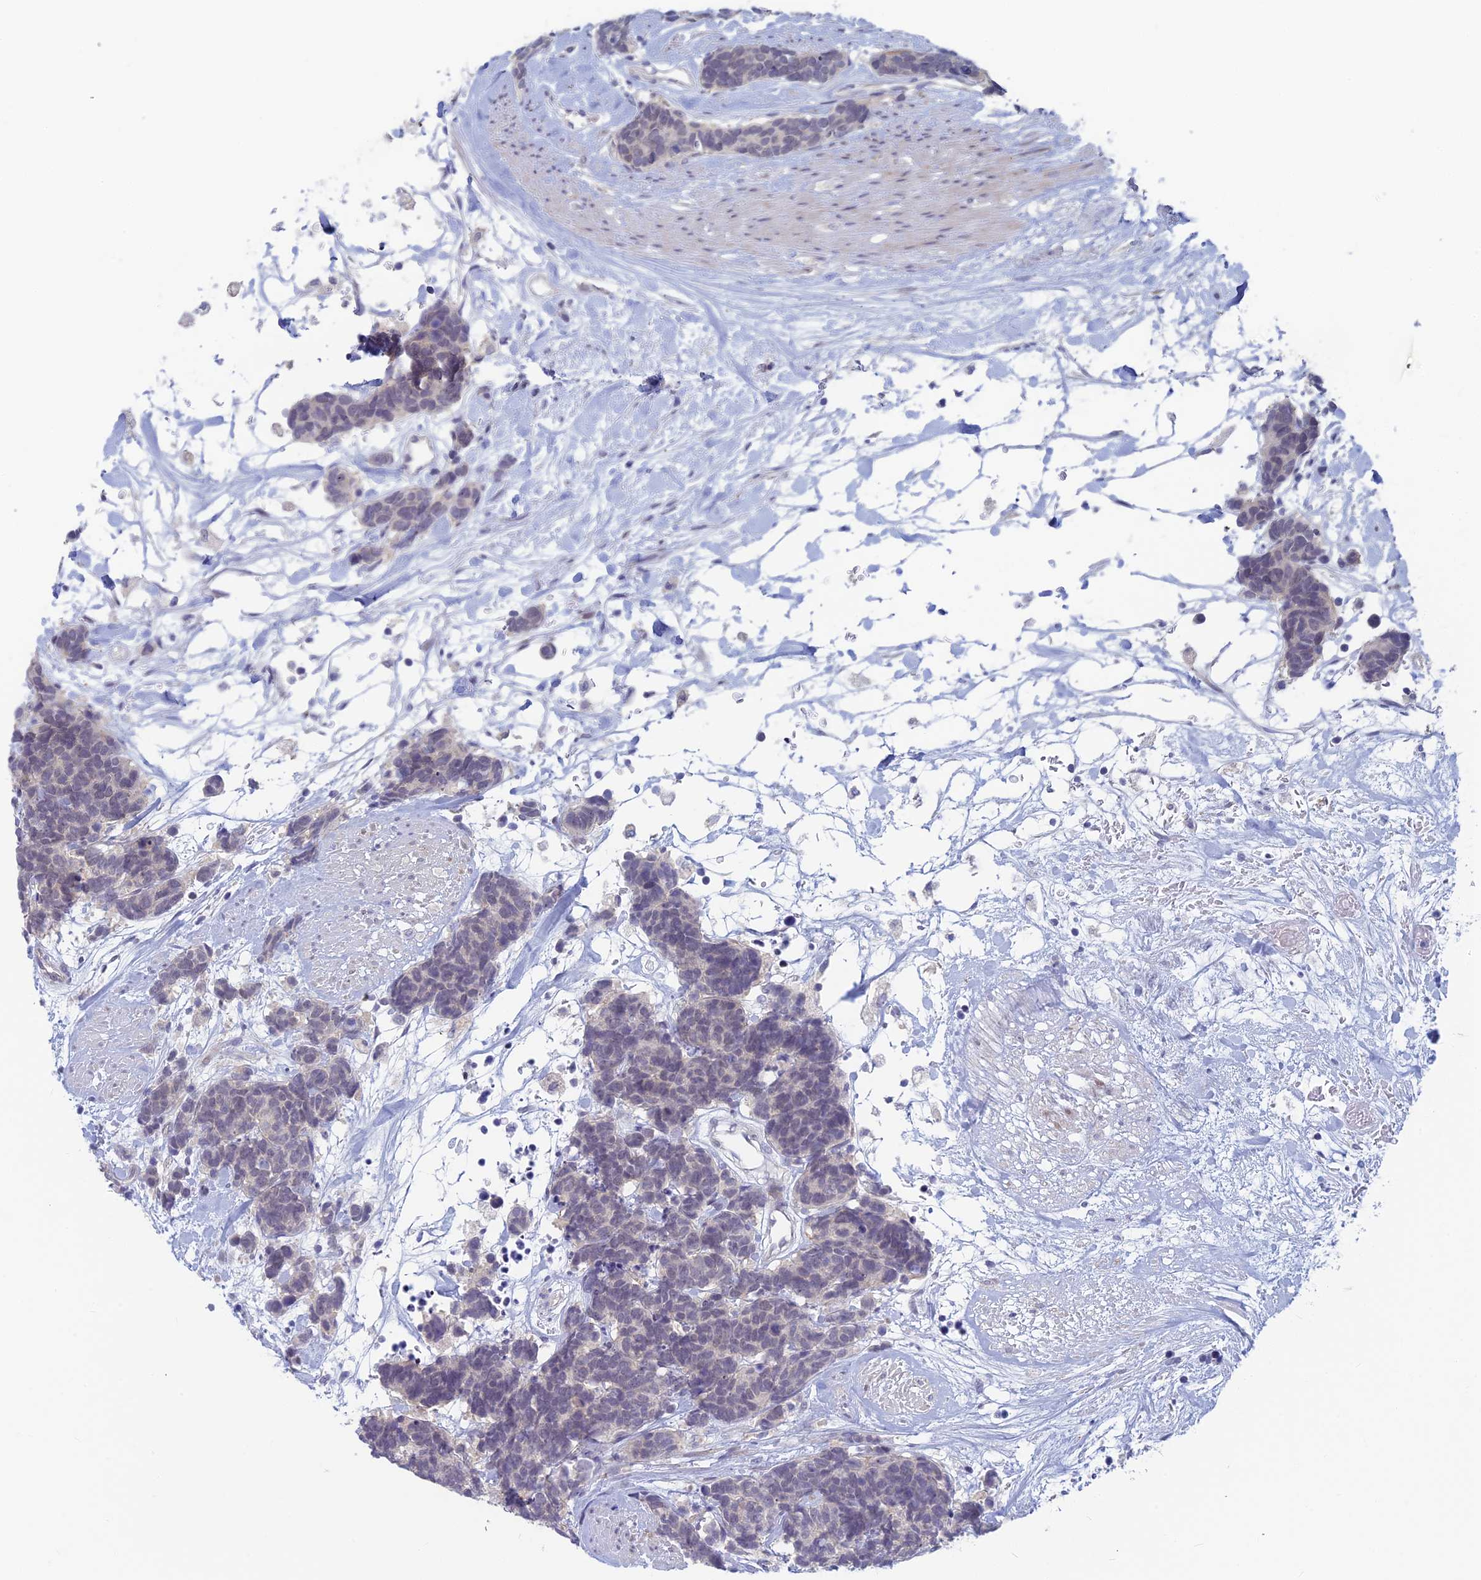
{"staining": {"intensity": "negative", "quantity": "none", "location": "none"}, "tissue": "carcinoid", "cell_type": "Tumor cells", "image_type": "cancer", "snomed": [{"axis": "morphology", "description": "Carcinoma, NOS"}, {"axis": "morphology", "description": "Carcinoid, malignant, NOS"}, {"axis": "topography", "description": "Urinary bladder"}], "caption": "This is an IHC micrograph of human carcinoid. There is no expression in tumor cells.", "gene": "PPP1R26", "patient": {"sex": "male", "age": 57}}